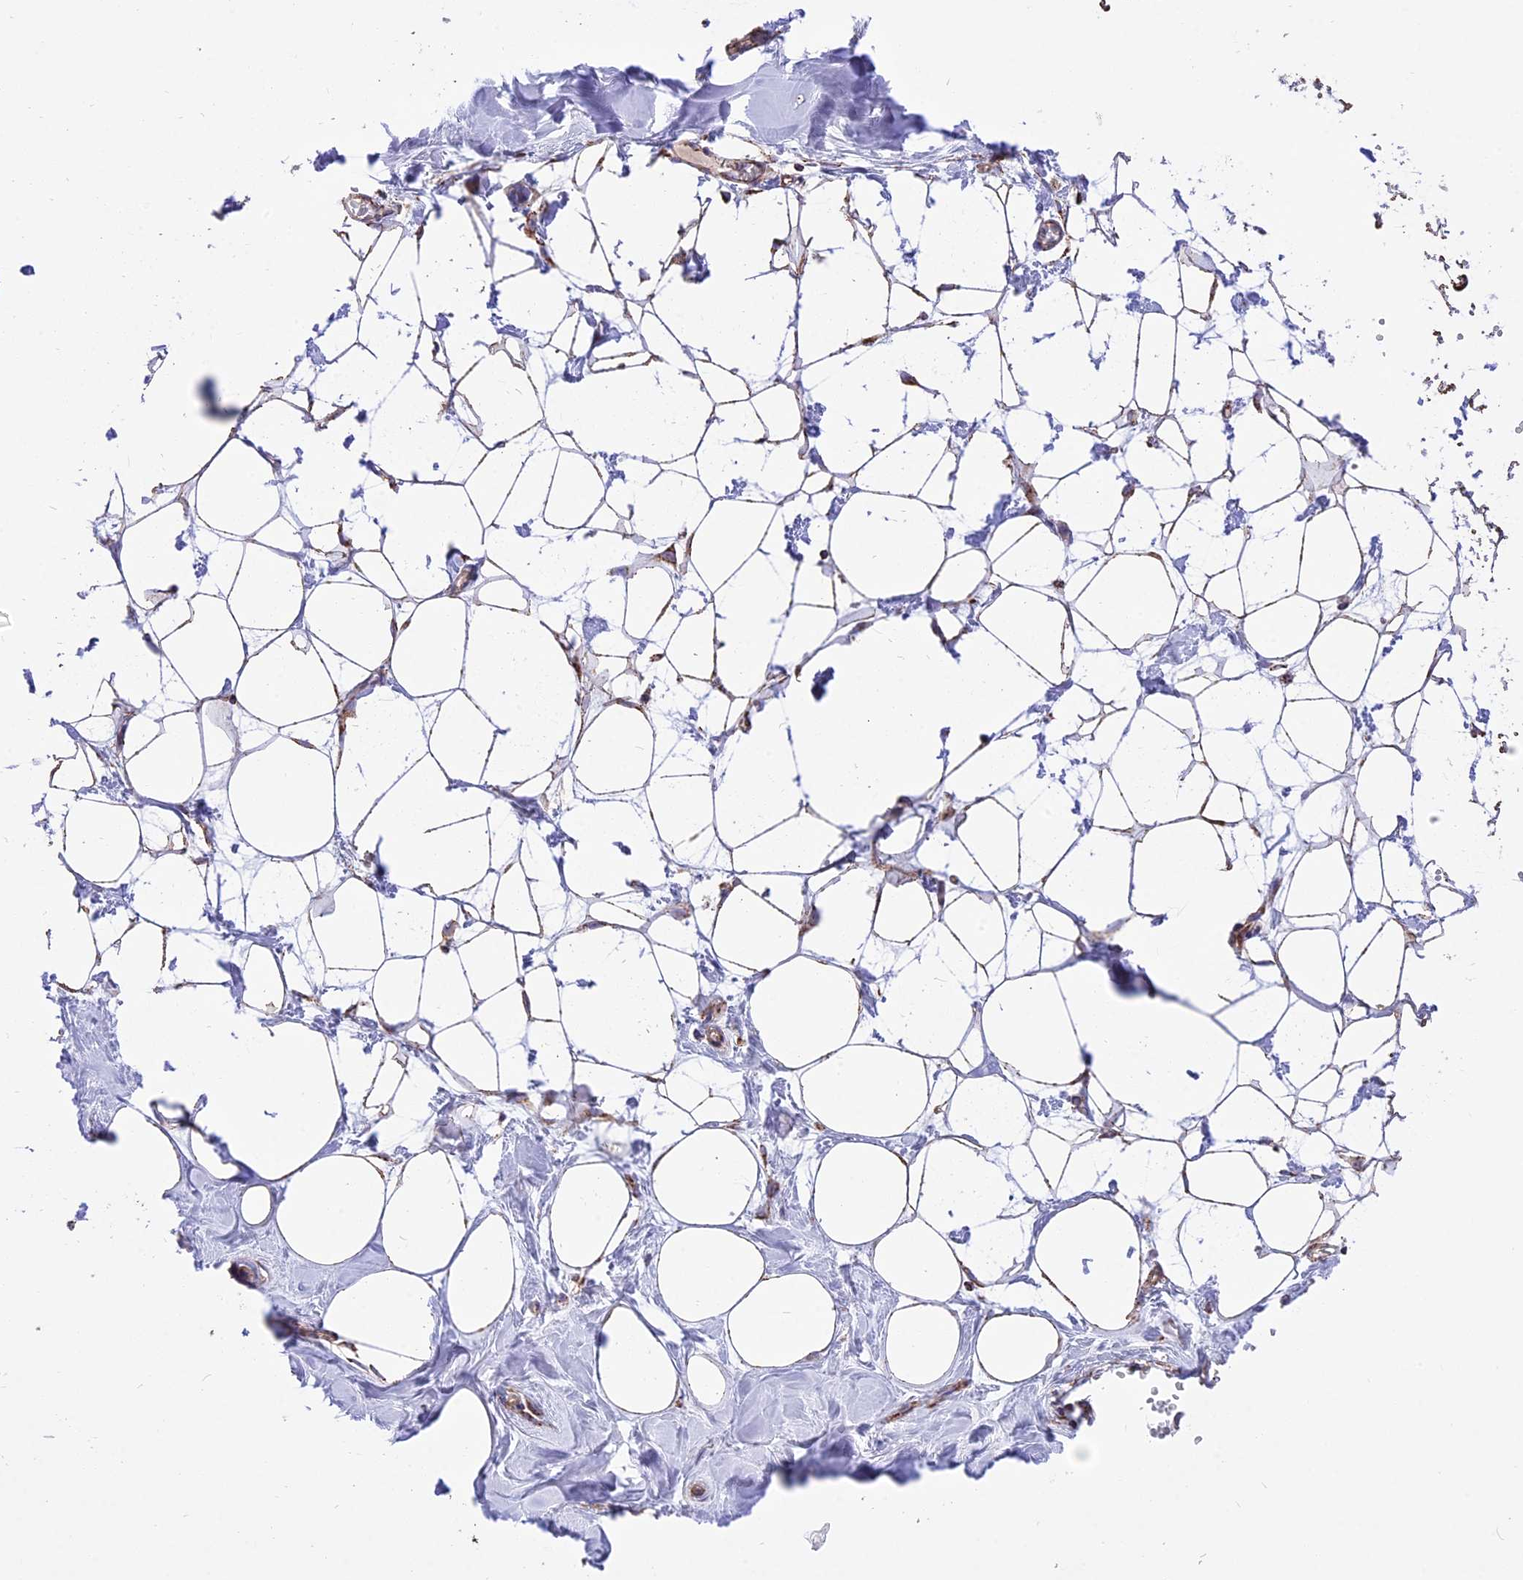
{"staining": {"intensity": "strong", "quantity": ">75%", "location": "cytoplasmic/membranous"}, "tissue": "breast", "cell_type": "Adipocytes", "image_type": "normal", "snomed": [{"axis": "morphology", "description": "Normal tissue, NOS"}, {"axis": "topography", "description": "Breast"}], "caption": "Adipocytes exhibit high levels of strong cytoplasmic/membranous expression in approximately >75% of cells in benign human breast.", "gene": "TTC4", "patient": {"sex": "female", "age": 27}}